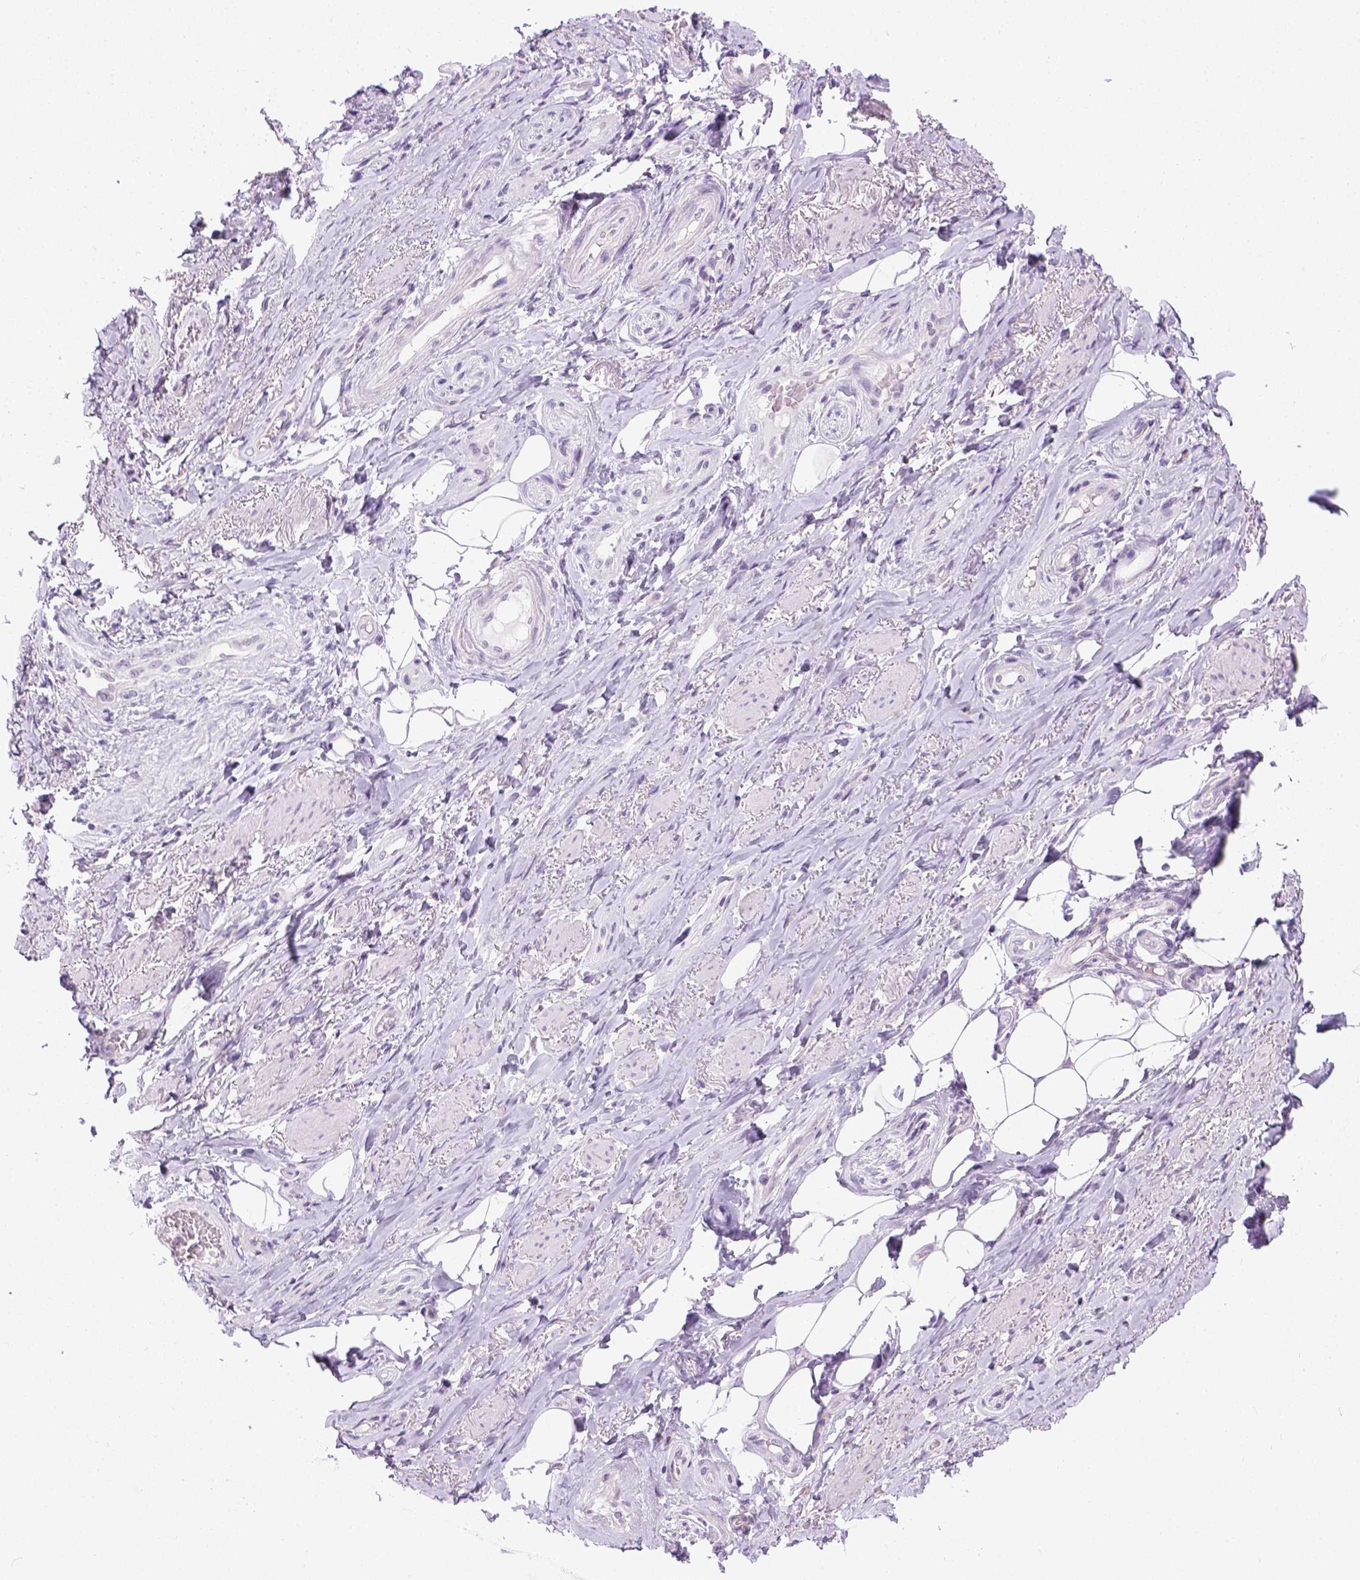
{"staining": {"intensity": "negative", "quantity": "none", "location": "none"}, "tissue": "adipose tissue", "cell_type": "Adipocytes", "image_type": "normal", "snomed": [{"axis": "morphology", "description": "Normal tissue, NOS"}, {"axis": "topography", "description": "Anal"}, {"axis": "topography", "description": "Peripheral nerve tissue"}], "caption": "Image shows no significant protein expression in adipocytes of normal adipose tissue.", "gene": "FAM184B", "patient": {"sex": "male", "age": 53}}